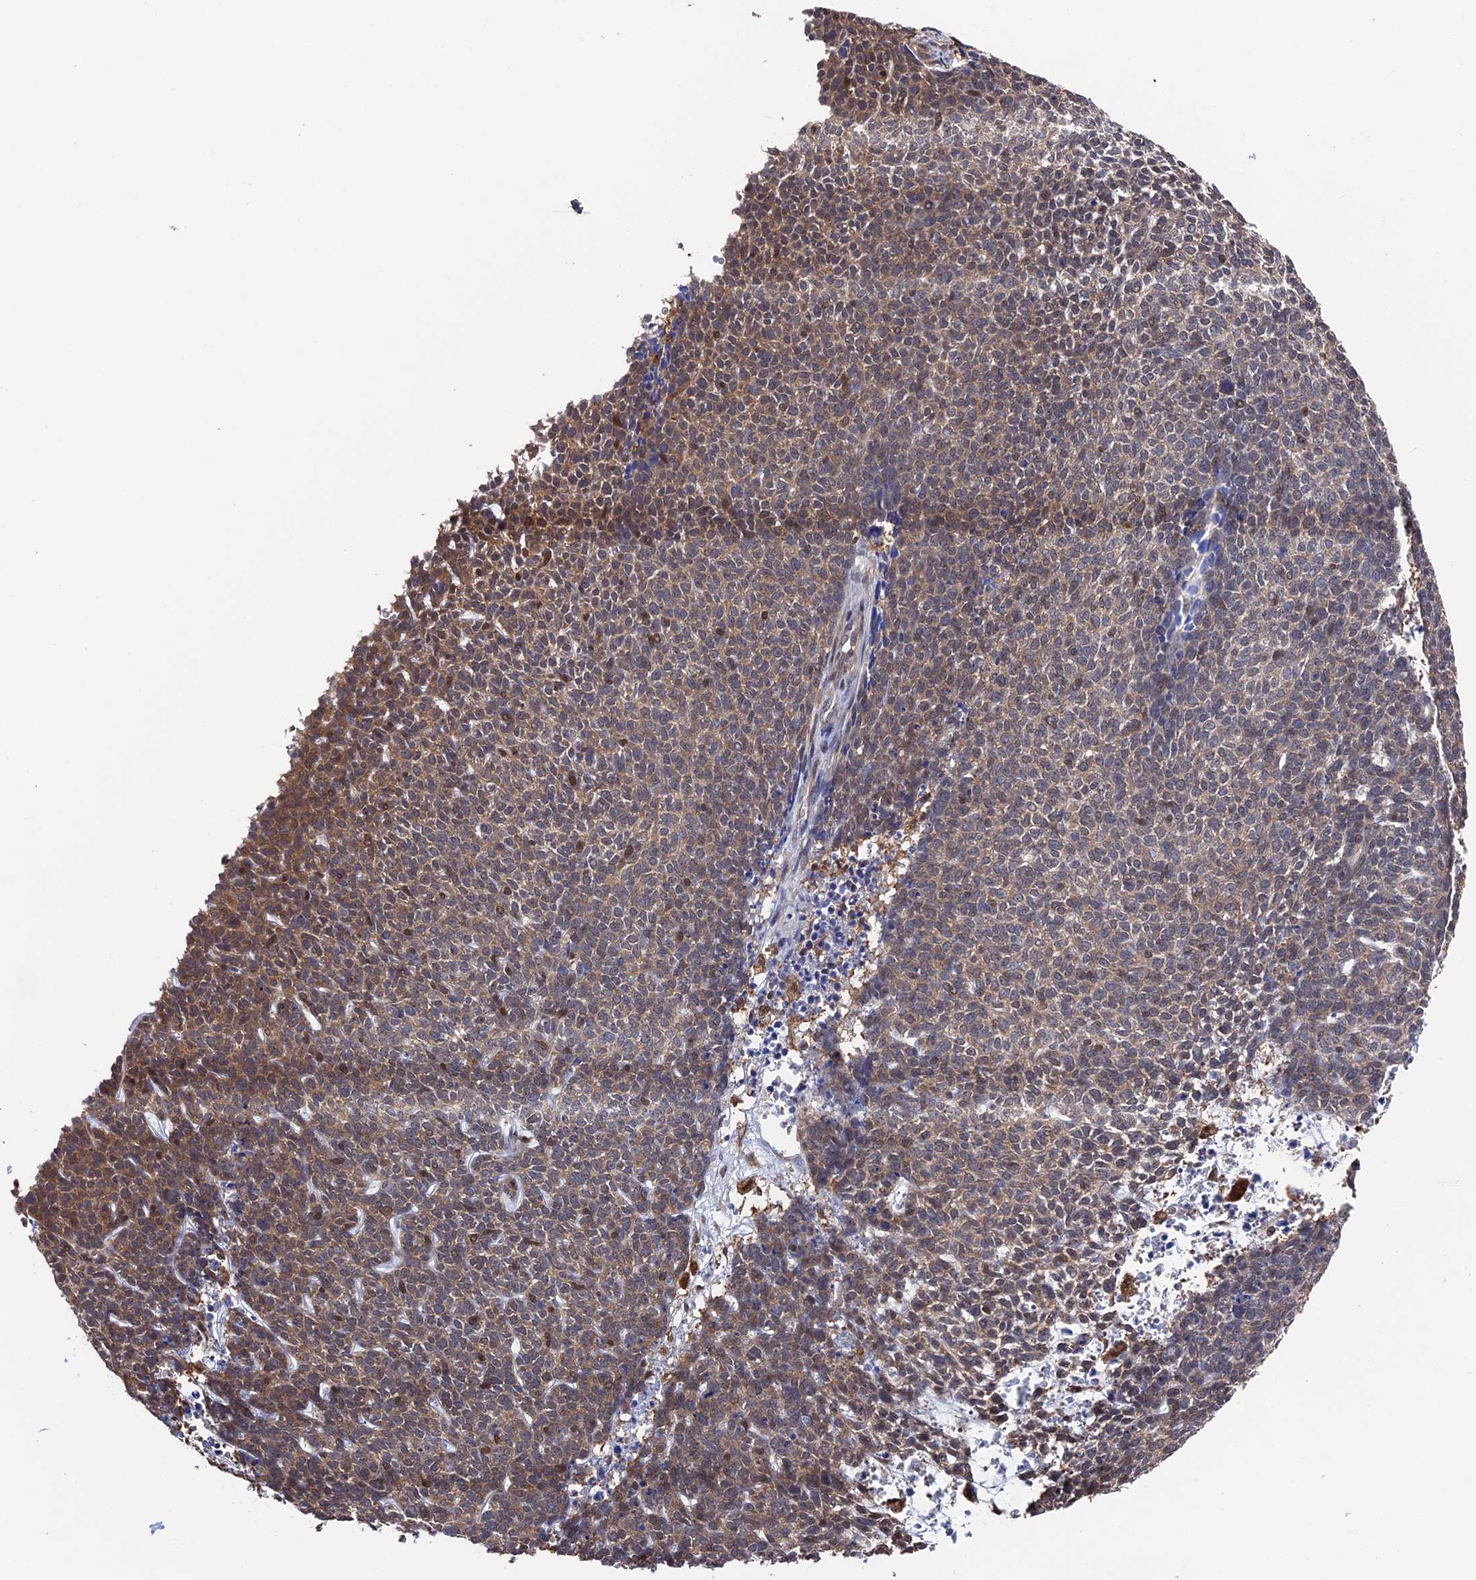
{"staining": {"intensity": "moderate", "quantity": ">75%", "location": "cytoplasmic/membranous"}, "tissue": "skin cancer", "cell_type": "Tumor cells", "image_type": "cancer", "snomed": [{"axis": "morphology", "description": "Basal cell carcinoma"}, {"axis": "topography", "description": "Skin"}], "caption": "Skin basal cell carcinoma stained with a protein marker exhibits moderate staining in tumor cells.", "gene": "RNH1", "patient": {"sex": "female", "age": 84}}